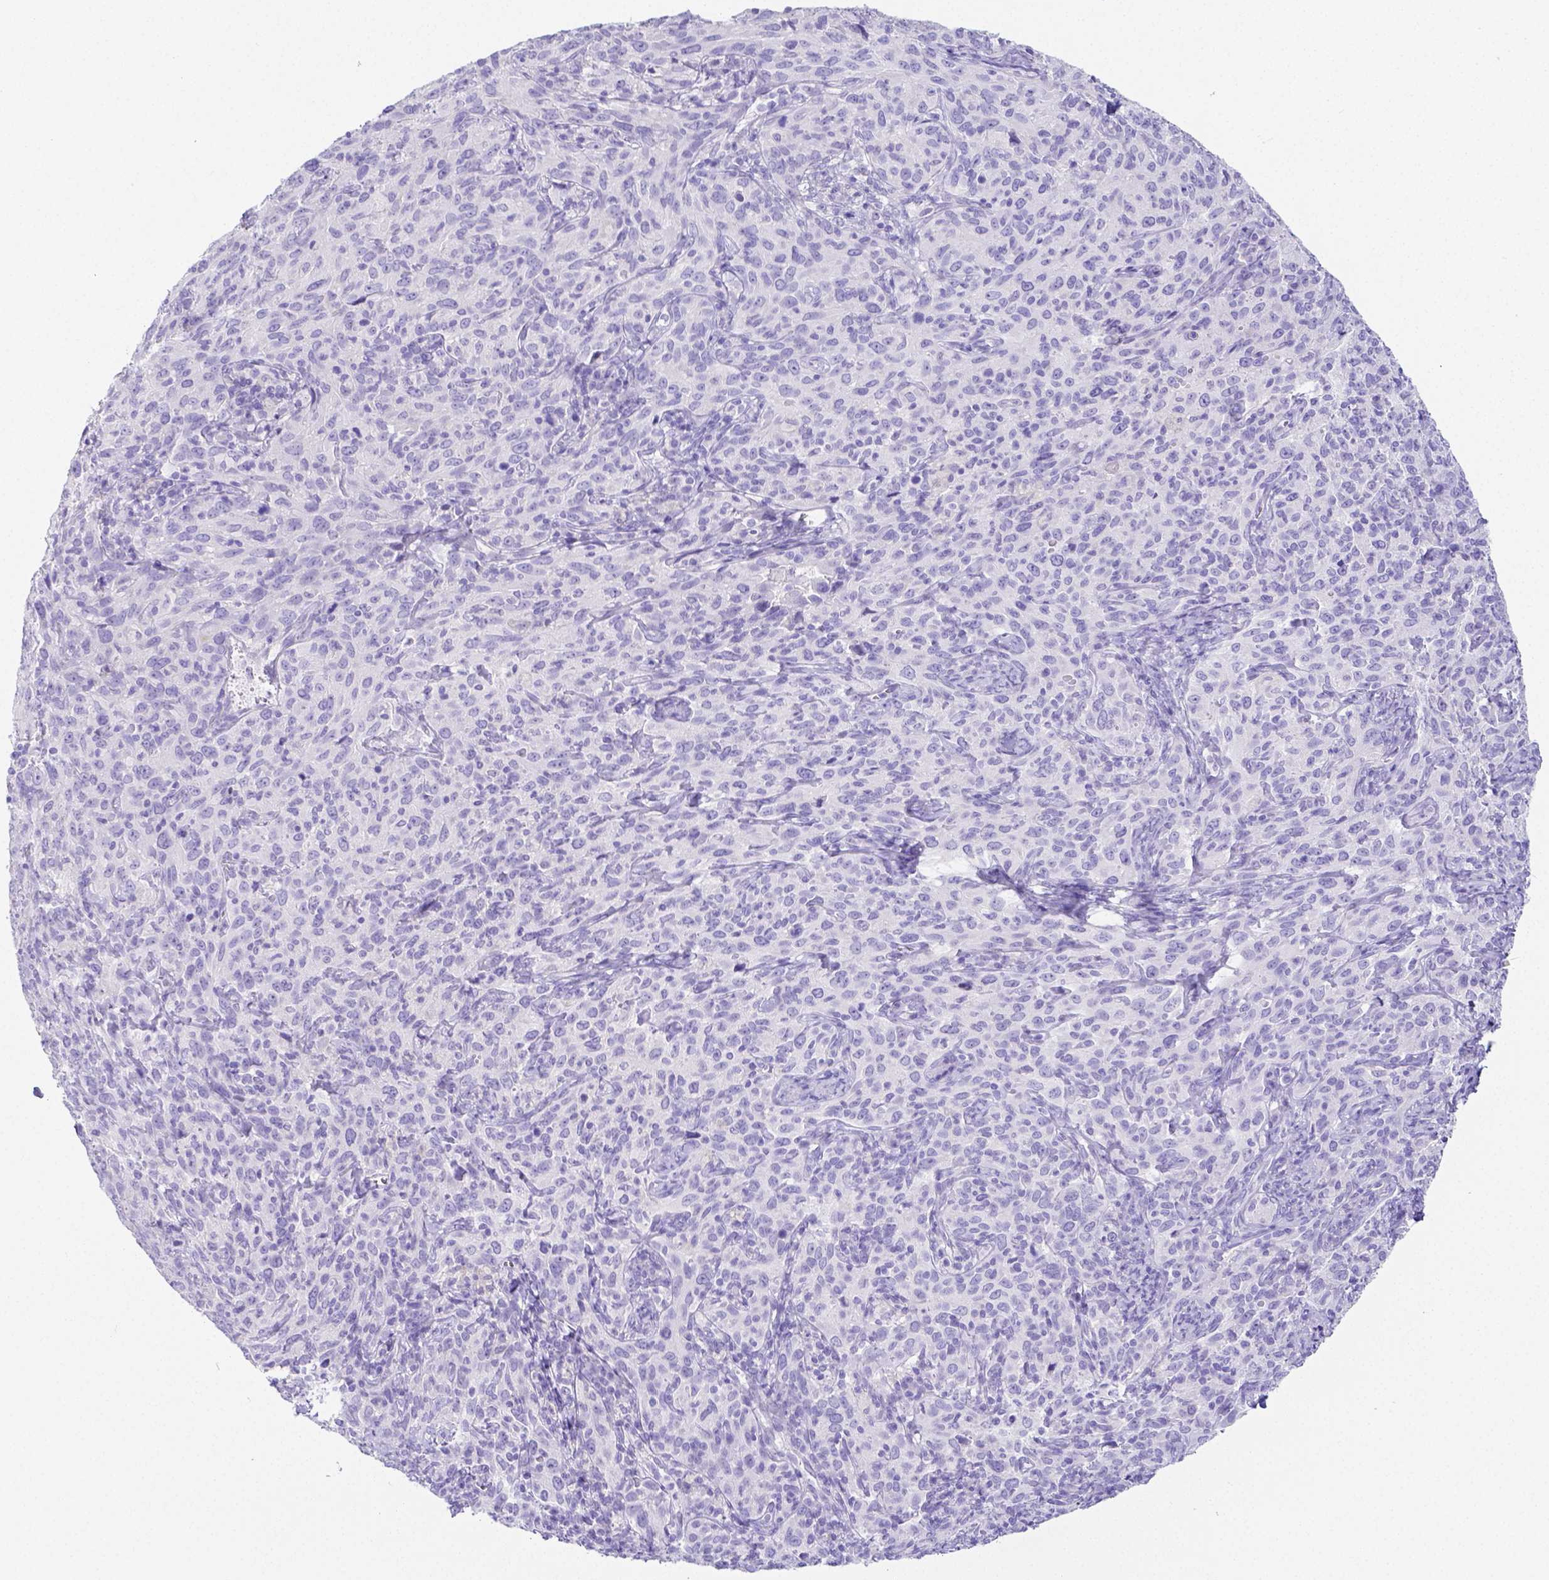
{"staining": {"intensity": "negative", "quantity": "none", "location": "none"}, "tissue": "cervical cancer", "cell_type": "Tumor cells", "image_type": "cancer", "snomed": [{"axis": "morphology", "description": "Squamous cell carcinoma, NOS"}, {"axis": "topography", "description": "Cervix"}], "caption": "The histopathology image shows no significant staining in tumor cells of cervical squamous cell carcinoma.", "gene": "ARHGAP36", "patient": {"sex": "female", "age": 51}}